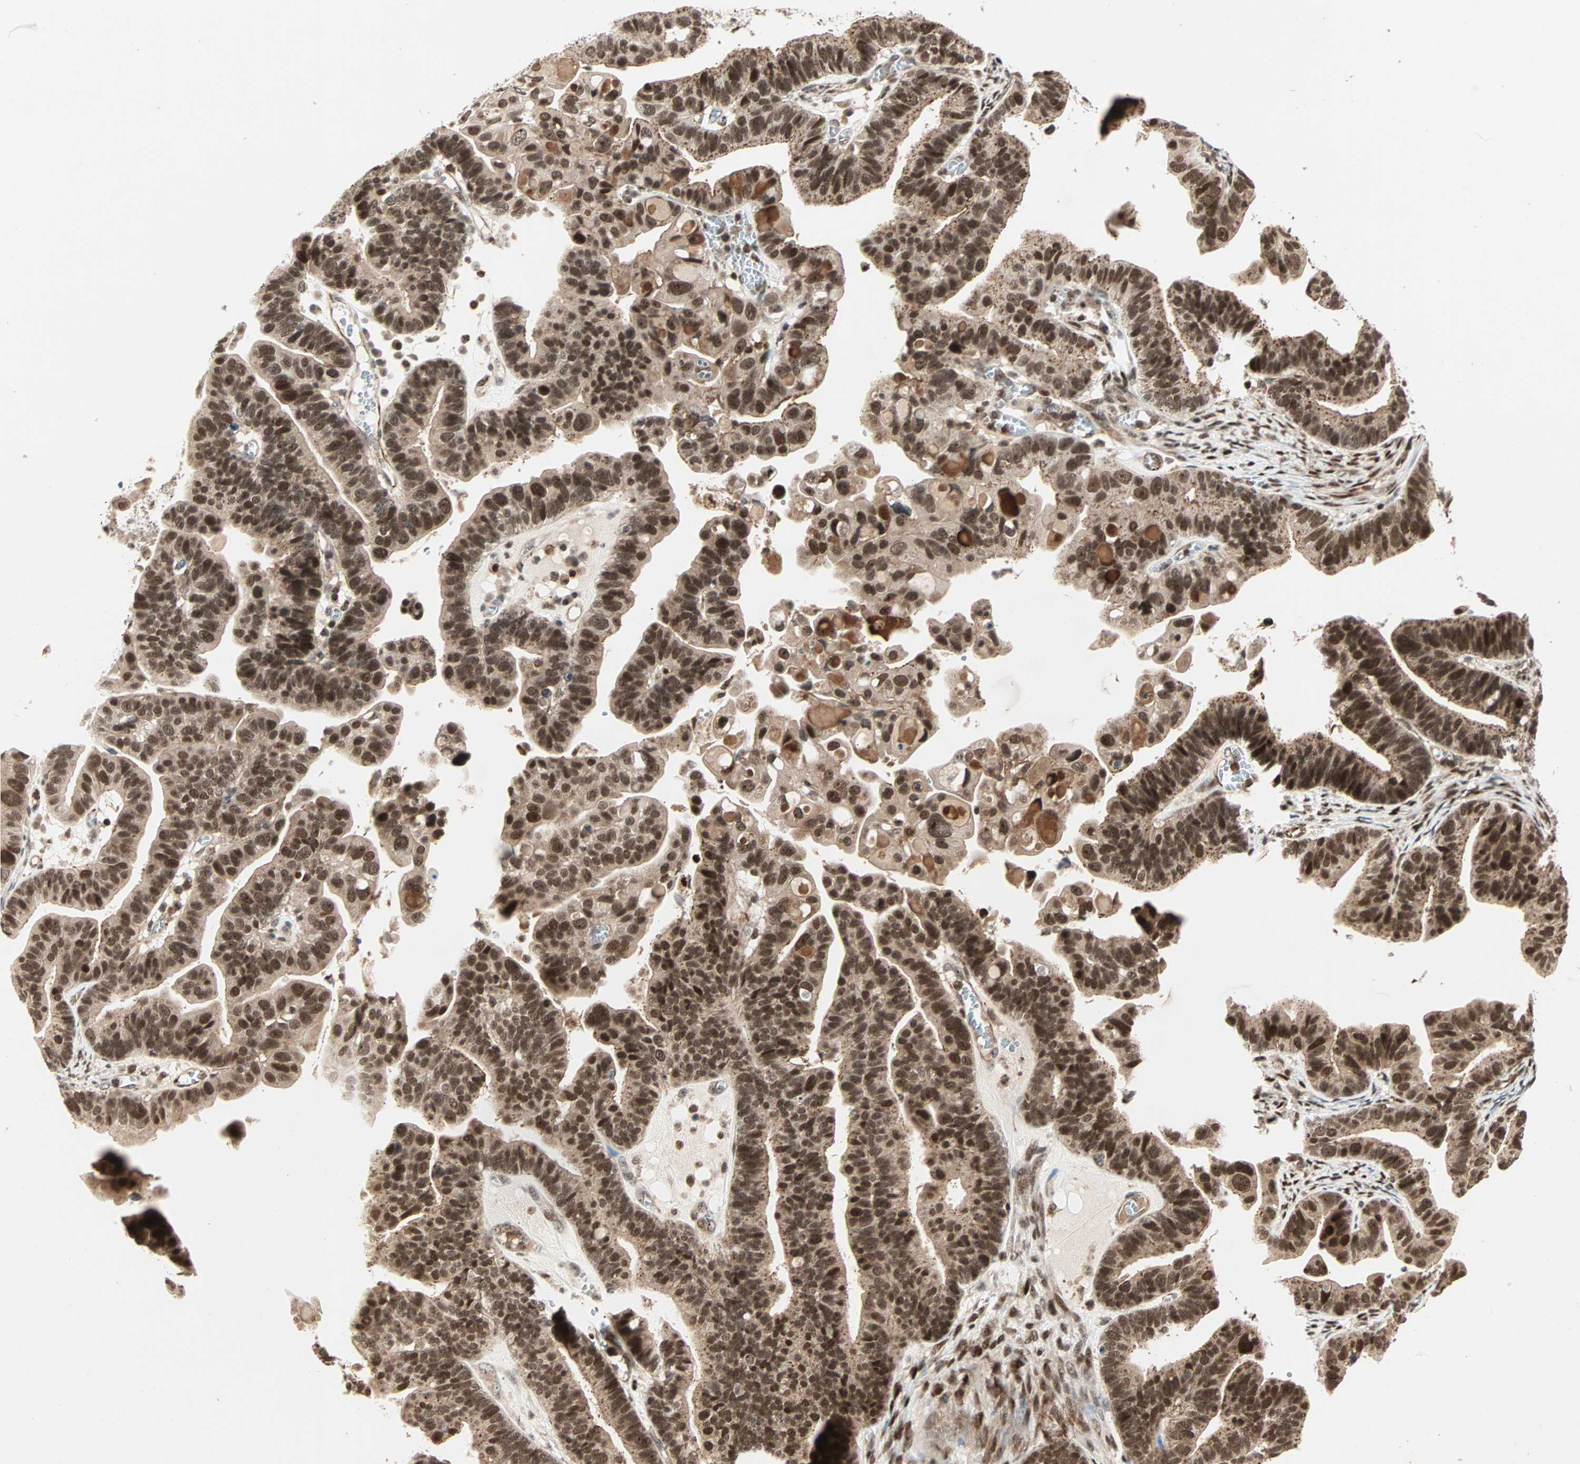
{"staining": {"intensity": "strong", "quantity": ">75%", "location": "cytoplasmic/membranous,nuclear"}, "tissue": "ovarian cancer", "cell_type": "Tumor cells", "image_type": "cancer", "snomed": [{"axis": "morphology", "description": "Cystadenocarcinoma, serous, NOS"}, {"axis": "topography", "description": "Ovary"}], "caption": "Tumor cells demonstrate strong cytoplasmic/membranous and nuclear staining in approximately >75% of cells in ovarian cancer (serous cystadenocarcinoma). (IHC, brightfield microscopy, high magnification).", "gene": "ZBED9", "patient": {"sex": "female", "age": 56}}